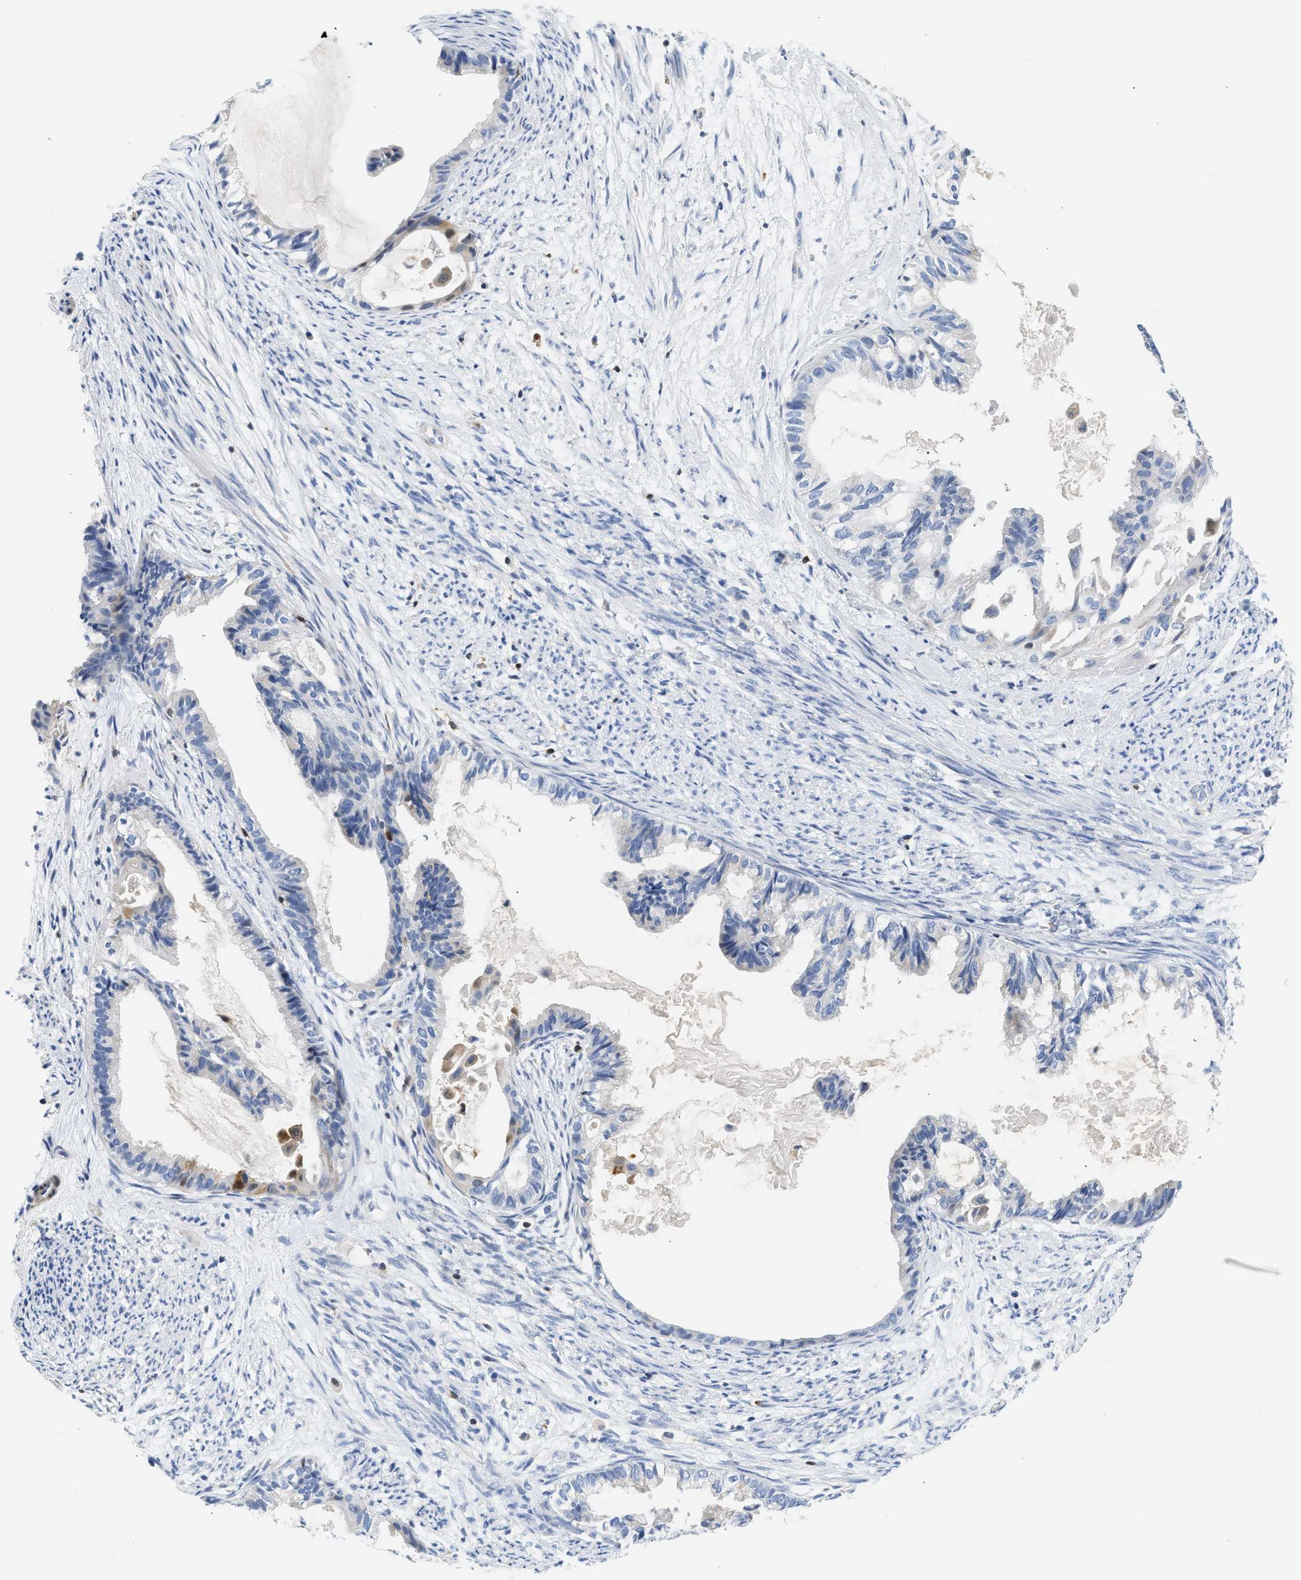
{"staining": {"intensity": "negative", "quantity": "none", "location": "none"}, "tissue": "cervical cancer", "cell_type": "Tumor cells", "image_type": "cancer", "snomed": [{"axis": "morphology", "description": "Normal tissue, NOS"}, {"axis": "morphology", "description": "Adenocarcinoma, NOS"}, {"axis": "topography", "description": "Cervix"}, {"axis": "topography", "description": "Endometrium"}], "caption": "The histopathology image displays no significant expression in tumor cells of cervical adenocarcinoma. (Immunohistochemistry, brightfield microscopy, high magnification).", "gene": "SLIT2", "patient": {"sex": "female", "age": 86}}